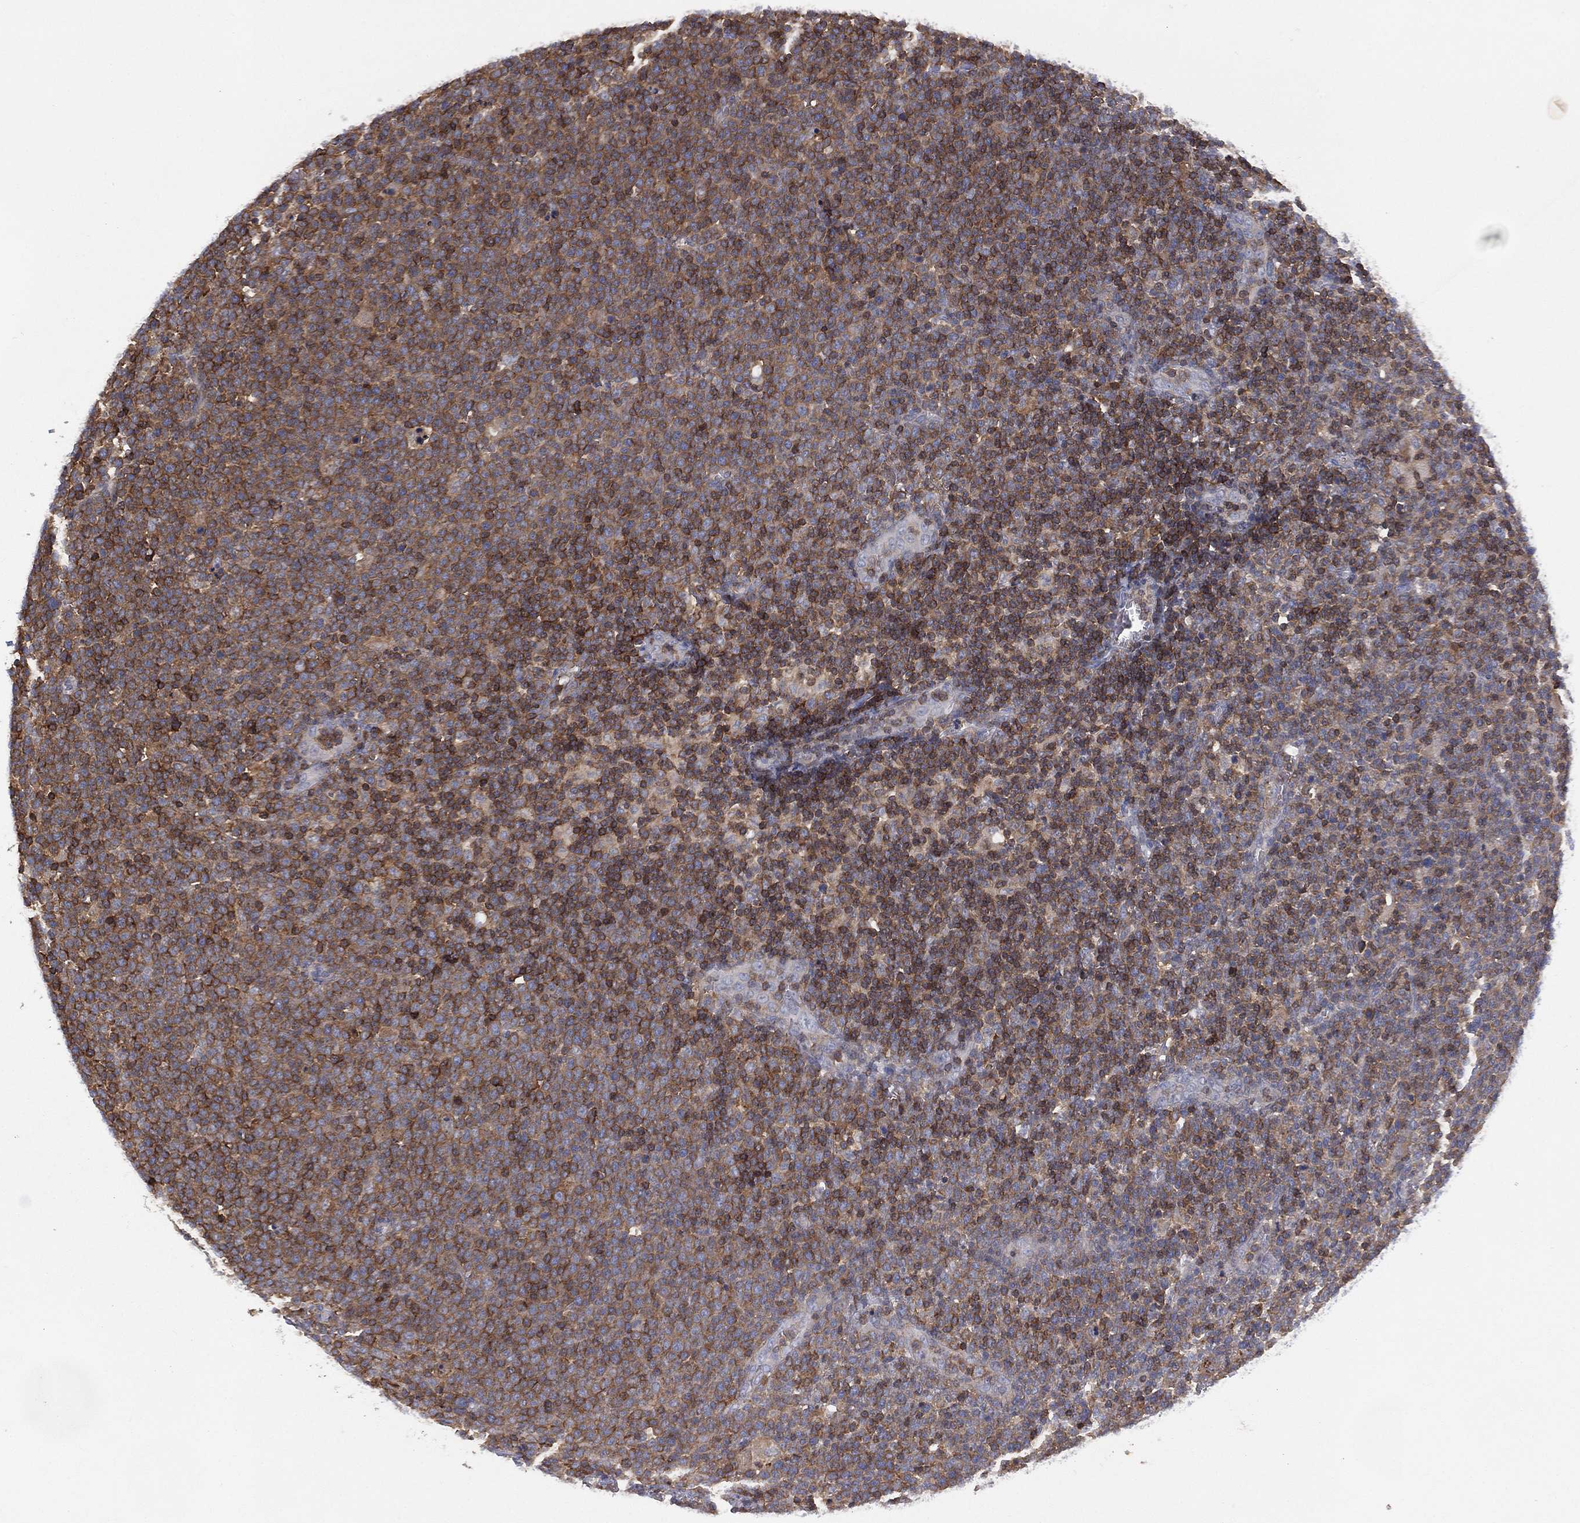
{"staining": {"intensity": "moderate", "quantity": "25%-75%", "location": "cytoplasmic/membranous"}, "tissue": "lymphoma", "cell_type": "Tumor cells", "image_type": "cancer", "snomed": [{"axis": "morphology", "description": "Malignant lymphoma, non-Hodgkin's type, High grade"}, {"axis": "topography", "description": "Lymph node"}], "caption": "DAB (3,3'-diaminobenzidine) immunohistochemical staining of human lymphoma displays moderate cytoplasmic/membranous protein staining in approximately 25%-75% of tumor cells.", "gene": "DOCK8", "patient": {"sex": "male", "age": 61}}